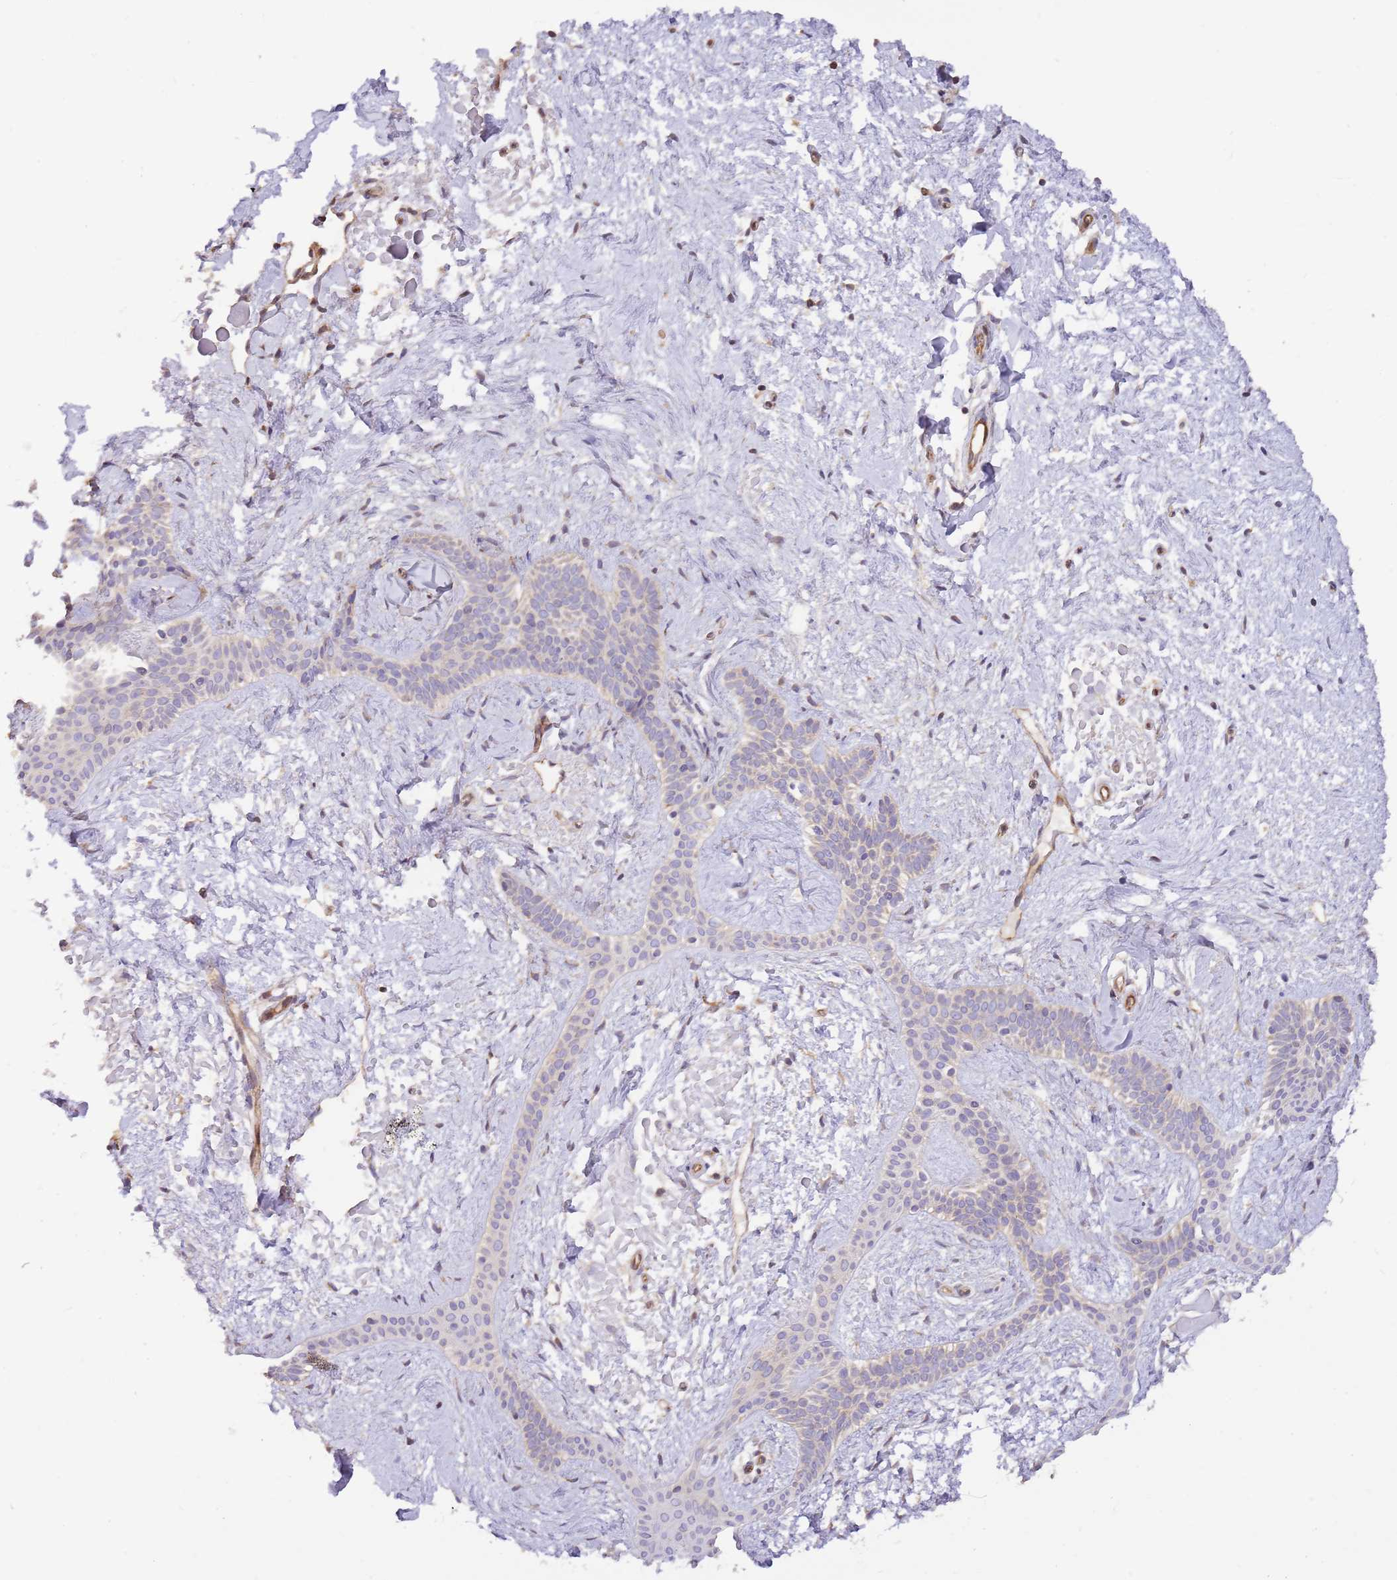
{"staining": {"intensity": "negative", "quantity": "none", "location": "none"}, "tissue": "skin cancer", "cell_type": "Tumor cells", "image_type": "cancer", "snomed": [{"axis": "morphology", "description": "Basal cell carcinoma"}, {"axis": "topography", "description": "Skin"}], "caption": "Tumor cells are negative for brown protein staining in basal cell carcinoma (skin).", "gene": "DOCK9", "patient": {"sex": "male", "age": 78}}